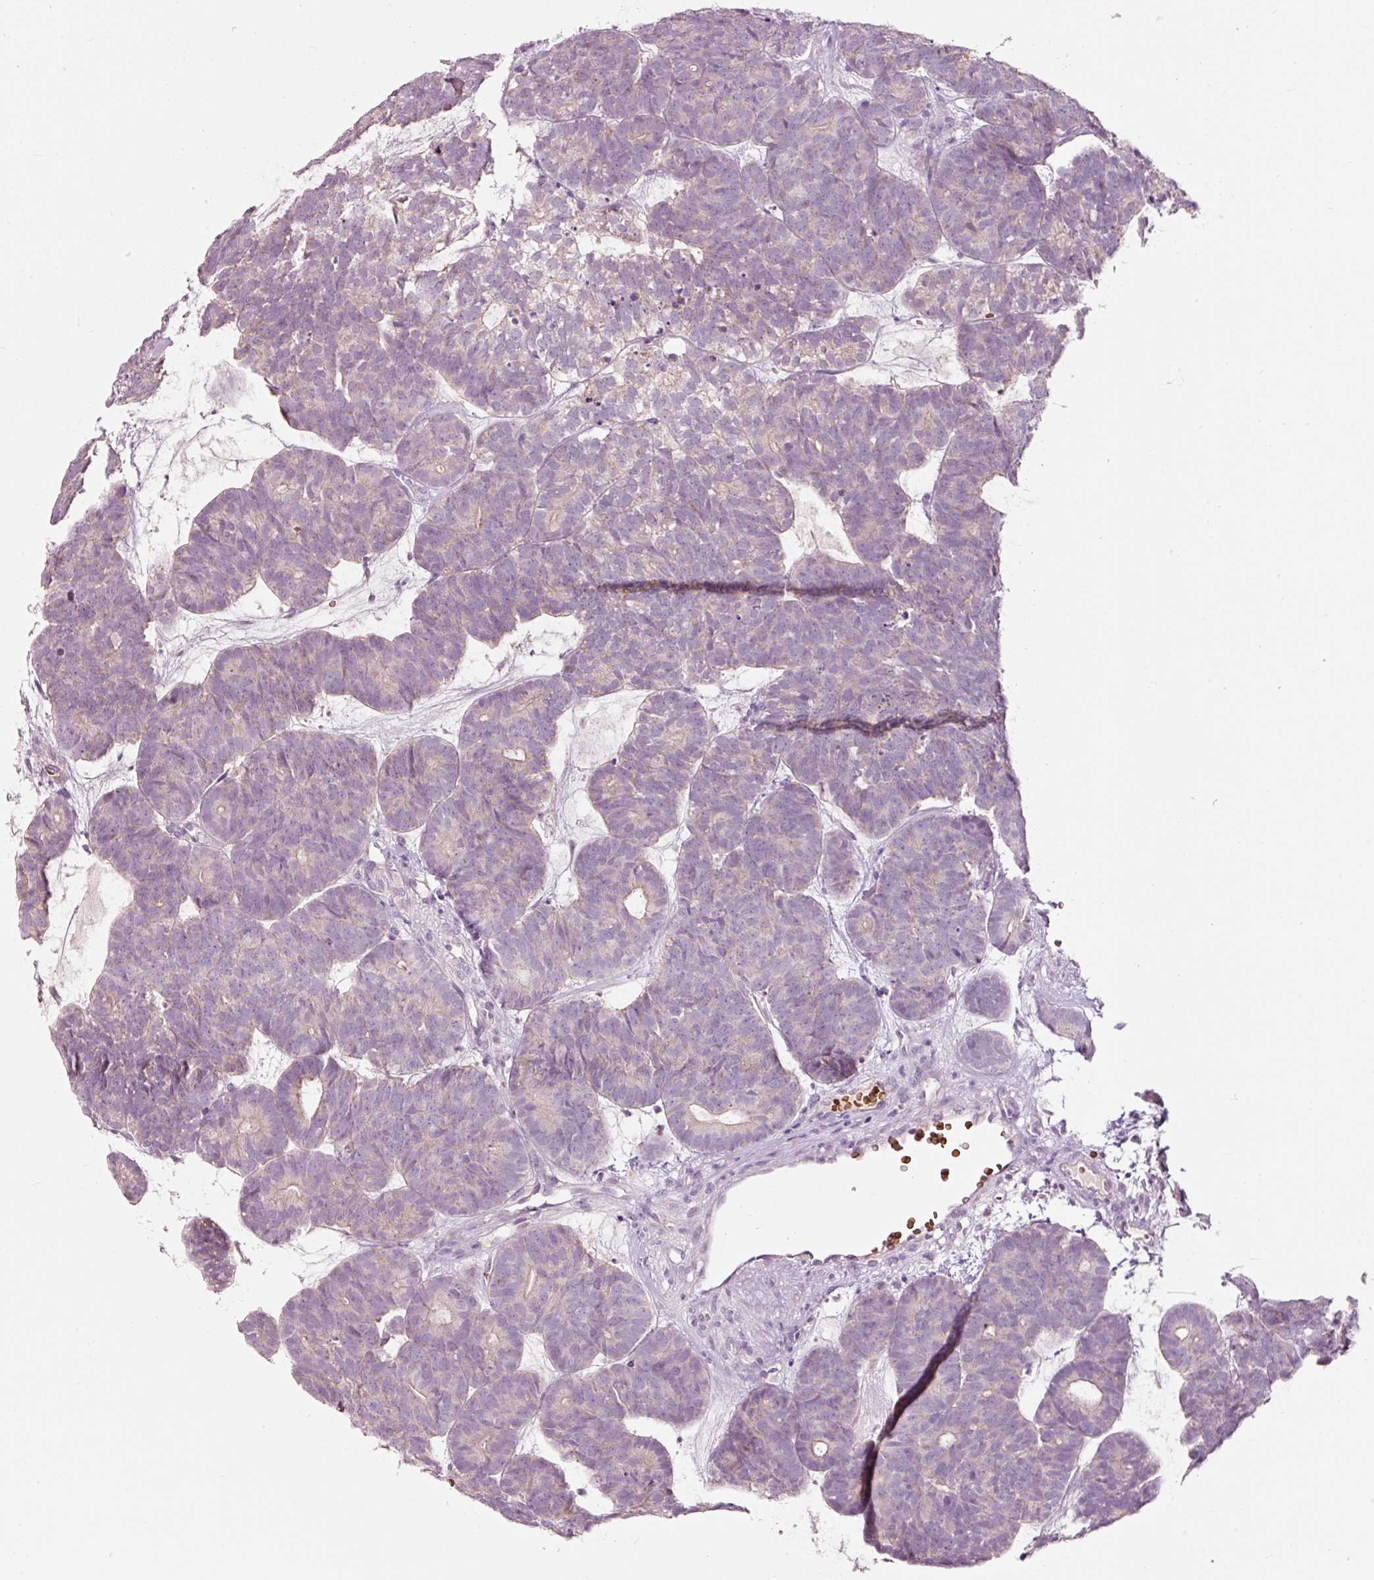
{"staining": {"intensity": "negative", "quantity": "none", "location": "none"}, "tissue": "head and neck cancer", "cell_type": "Tumor cells", "image_type": "cancer", "snomed": [{"axis": "morphology", "description": "Adenocarcinoma, NOS"}, {"axis": "topography", "description": "Head-Neck"}], "caption": "Tumor cells are negative for brown protein staining in head and neck cancer (adenocarcinoma). Brightfield microscopy of IHC stained with DAB (brown) and hematoxylin (blue), captured at high magnification.", "gene": "LDHAL6B", "patient": {"sex": "female", "age": 81}}